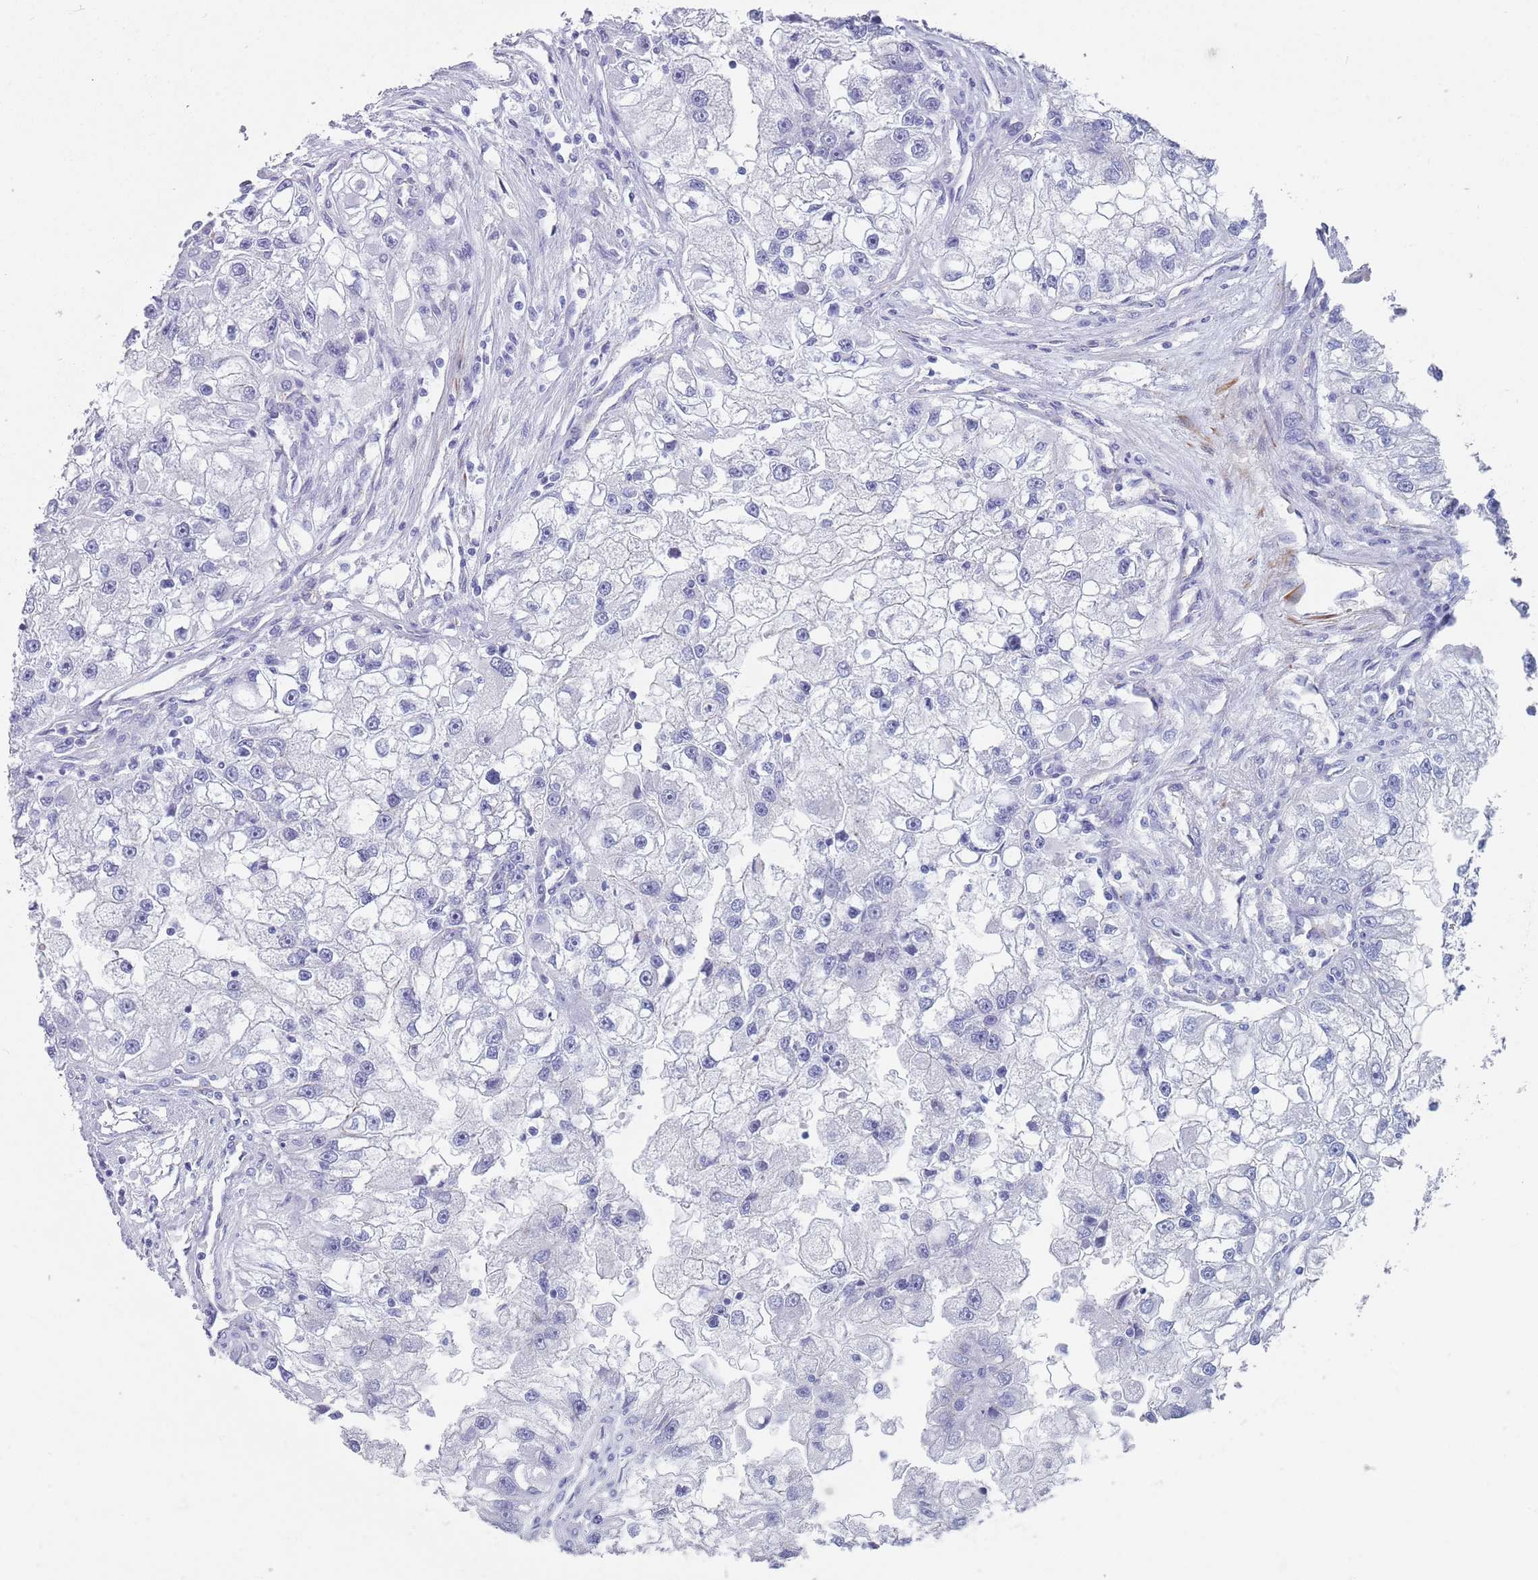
{"staining": {"intensity": "negative", "quantity": "none", "location": "none"}, "tissue": "renal cancer", "cell_type": "Tumor cells", "image_type": "cancer", "snomed": [{"axis": "morphology", "description": "Adenocarcinoma, NOS"}, {"axis": "topography", "description": "Kidney"}], "caption": "The immunohistochemistry (IHC) image has no significant positivity in tumor cells of renal cancer (adenocarcinoma) tissue.", "gene": "OR5A2", "patient": {"sex": "male", "age": 63}}